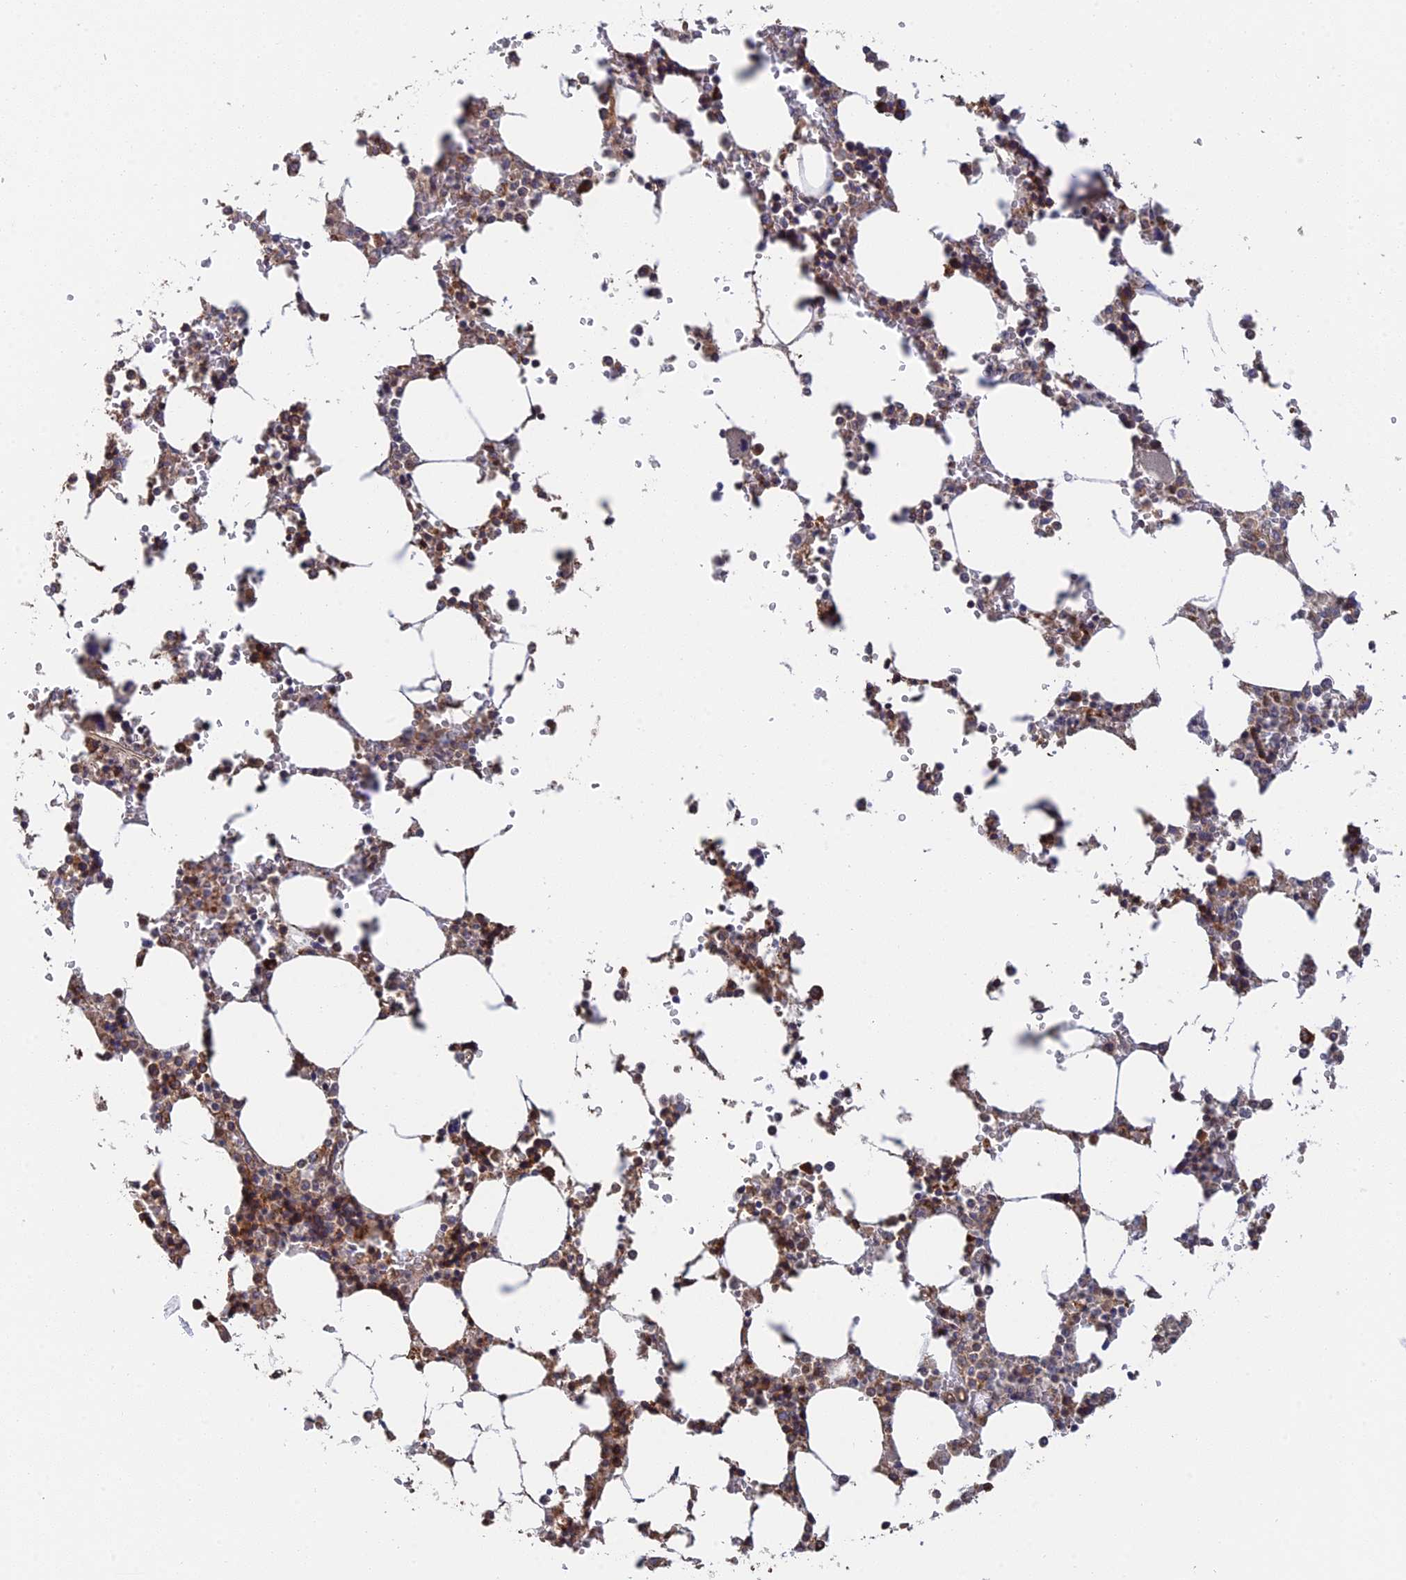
{"staining": {"intensity": "strong", "quantity": "25%-75%", "location": "cytoplasmic/membranous"}, "tissue": "bone marrow", "cell_type": "Hematopoietic cells", "image_type": "normal", "snomed": [{"axis": "morphology", "description": "Normal tissue, NOS"}, {"axis": "topography", "description": "Bone marrow"}], "caption": "Immunohistochemistry (IHC) staining of unremarkable bone marrow, which displays high levels of strong cytoplasmic/membranous expression in approximately 25%-75% of hematopoietic cells indicating strong cytoplasmic/membranous protein positivity. The staining was performed using DAB (3,3'-diaminobenzidine) (brown) for protein detection and nuclei were counterstained in hematoxylin (blue).", "gene": "WBP11", "patient": {"sex": "male", "age": 64}}